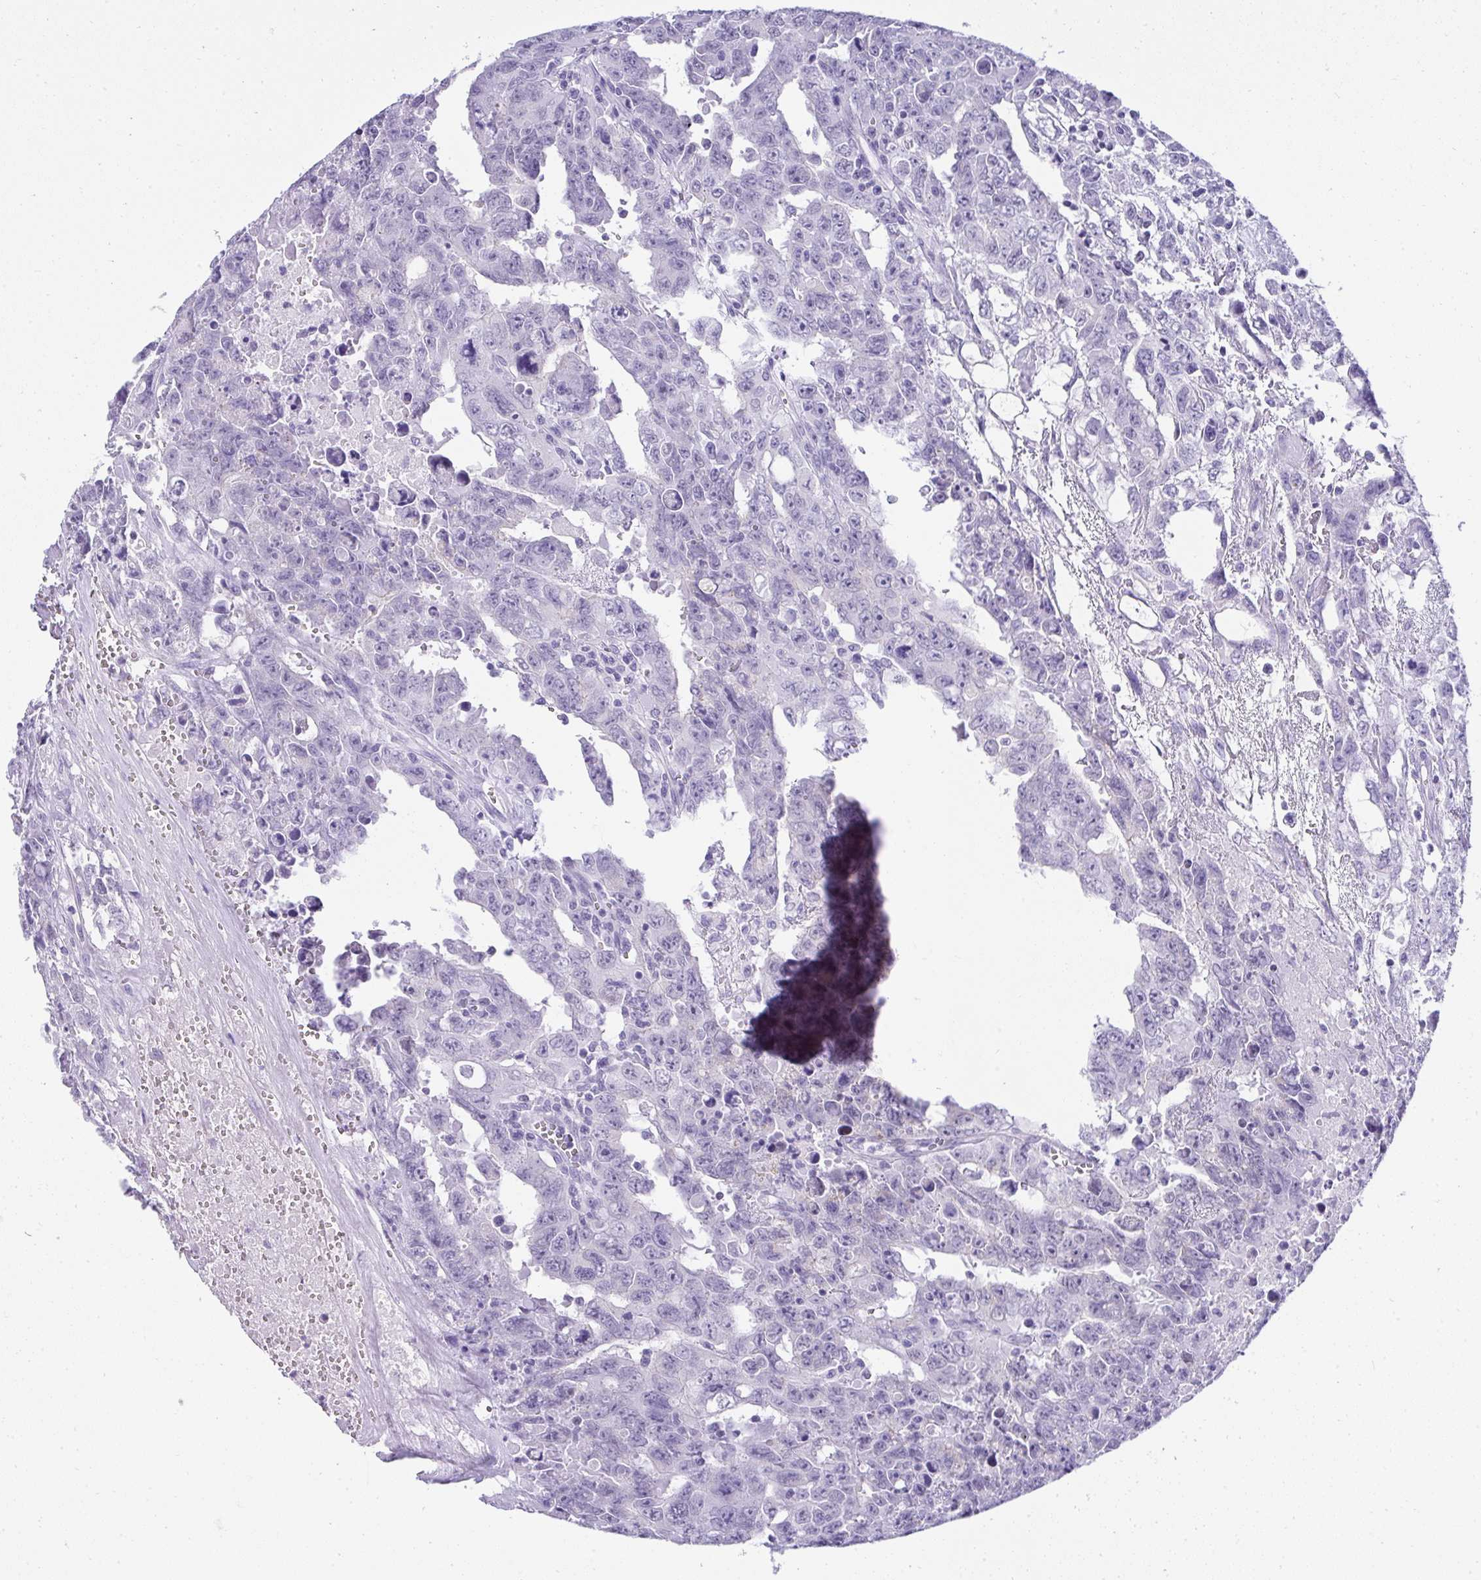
{"staining": {"intensity": "negative", "quantity": "none", "location": "none"}, "tissue": "testis cancer", "cell_type": "Tumor cells", "image_type": "cancer", "snomed": [{"axis": "morphology", "description": "Carcinoma, Embryonal, NOS"}, {"axis": "topography", "description": "Testis"}], "caption": "The histopathology image shows no staining of tumor cells in embryonal carcinoma (testis).", "gene": "RNF183", "patient": {"sex": "male", "age": 24}}